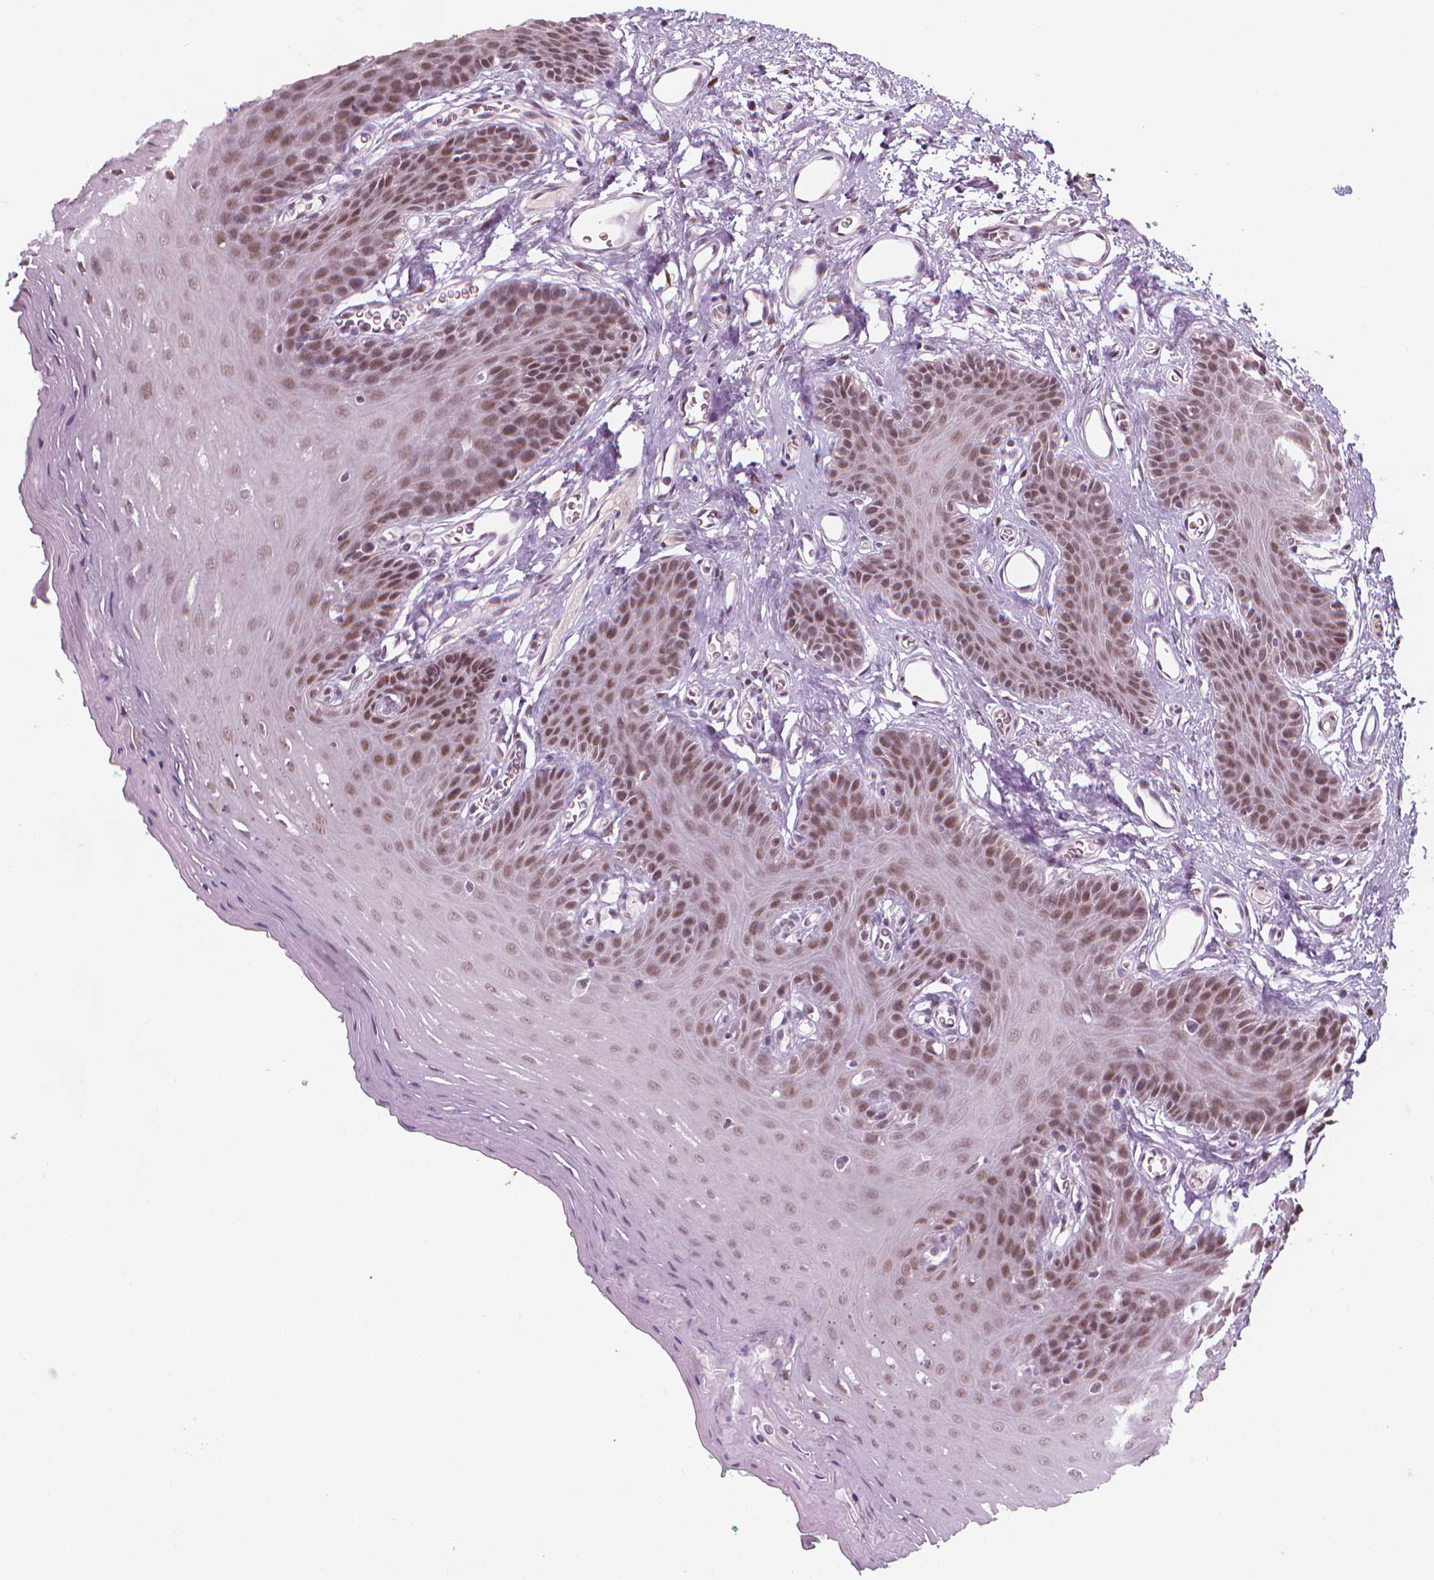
{"staining": {"intensity": "moderate", "quantity": "25%-75%", "location": "nuclear"}, "tissue": "oral mucosa", "cell_type": "Squamous epithelial cells", "image_type": "normal", "snomed": [{"axis": "morphology", "description": "Normal tissue, NOS"}, {"axis": "morphology", "description": "Squamous cell carcinoma, NOS"}, {"axis": "topography", "description": "Oral tissue"}, {"axis": "topography", "description": "Head-Neck"}], "caption": "The micrograph demonstrates staining of unremarkable oral mucosa, revealing moderate nuclear protein staining (brown color) within squamous epithelial cells.", "gene": "CDKN1C", "patient": {"sex": "female", "age": 50}}